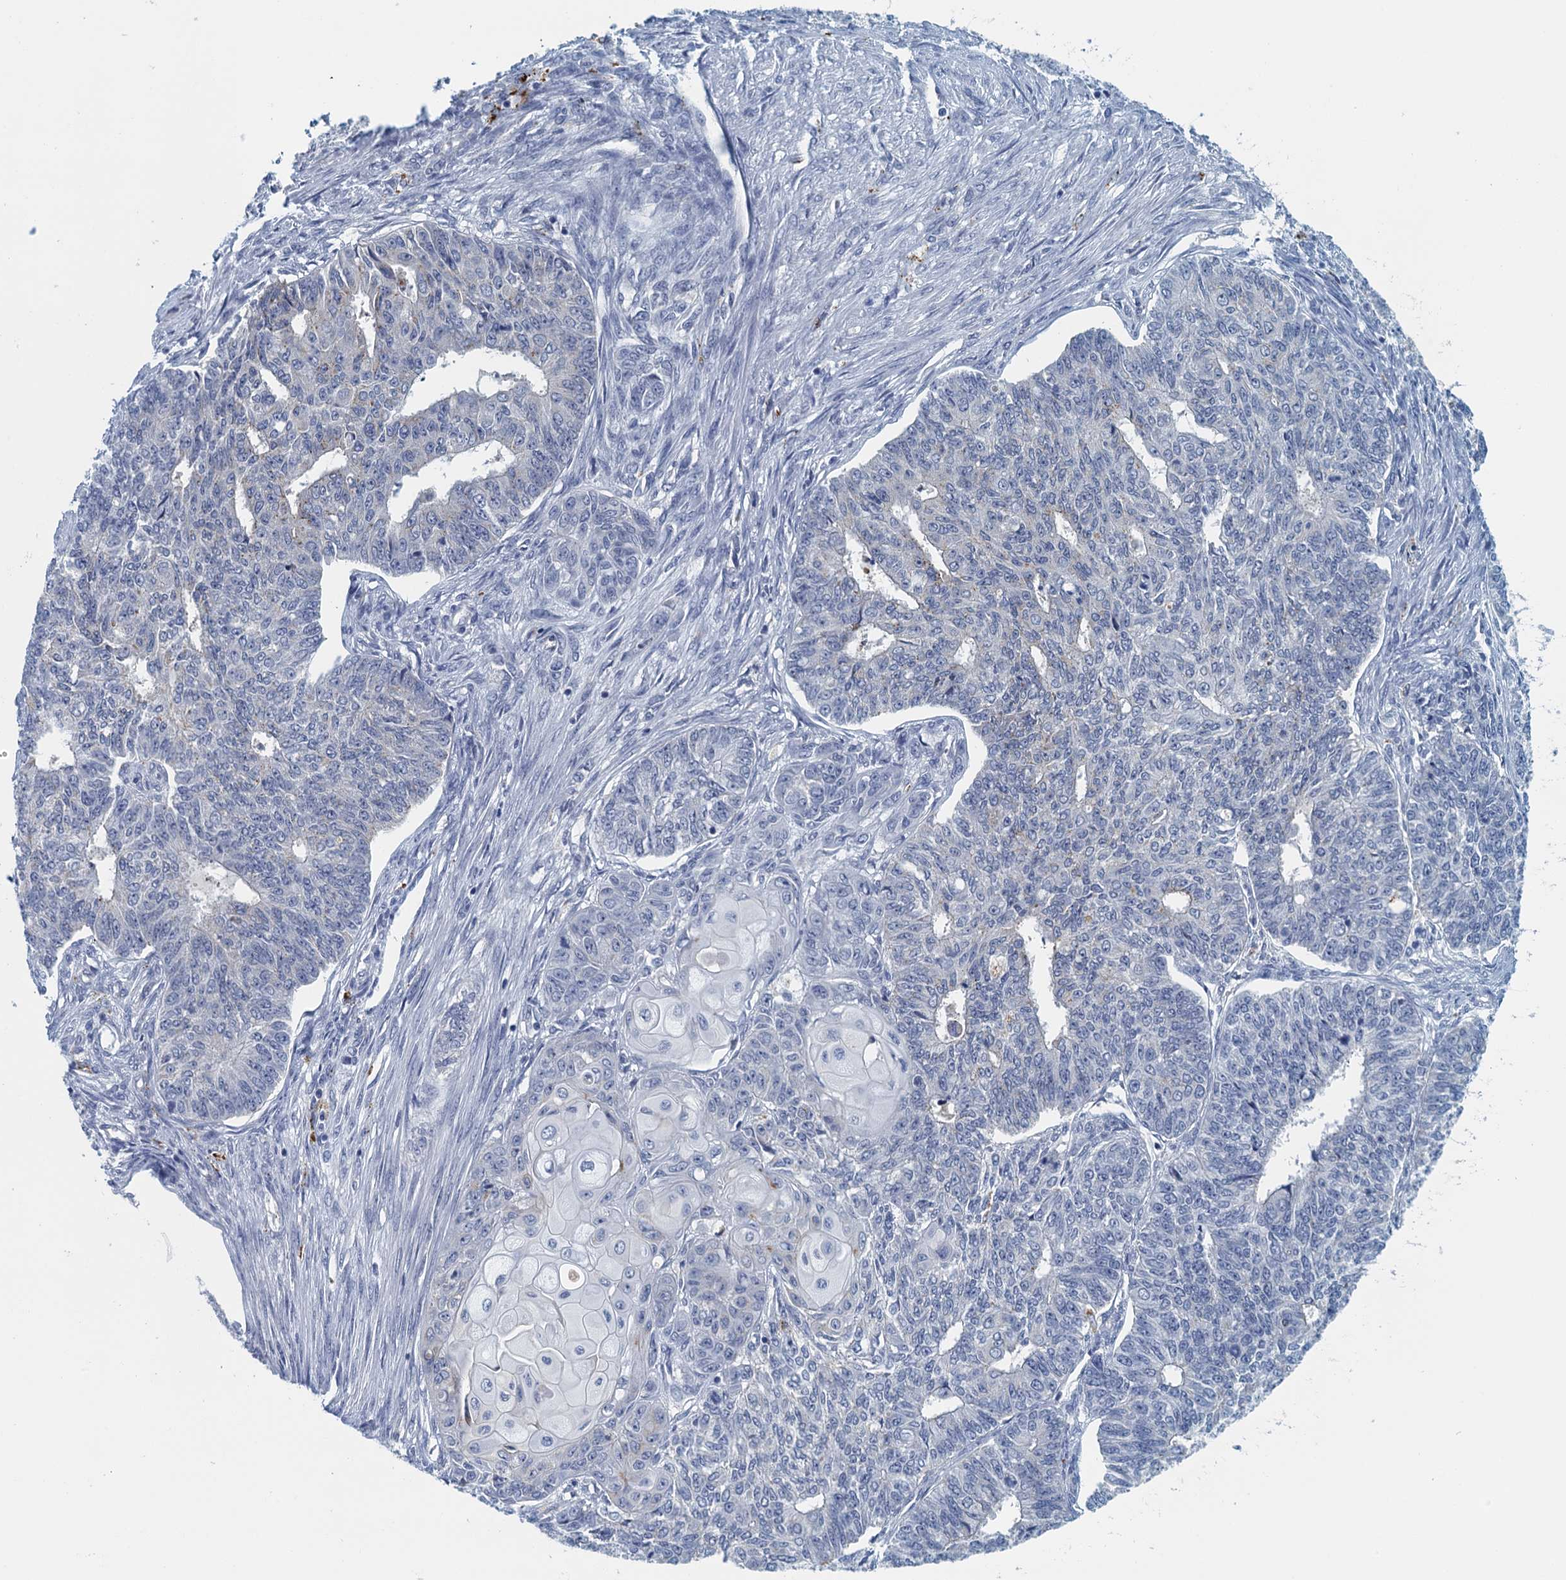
{"staining": {"intensity": "negative", "quantity": "none", "location": "none"}, "tissue": "endometrial cancer", "cell_type": "Tumor cells", "image_type": "cancer", "snomed": [{"axis": "morphology", "description": "Adenocarcinoma, NOS"}, {"axis": "topography", "description": "Endometrium"}], "caption": "Tumor cells are negative for protein expression in human adenocarcinoma (endometrial). (DAB (3,3'-diaminobenzidine) IHC visualized using brightfield microscopy, high magnification).", "gene": "NUBP2", "patient": {"sex": "female", "age": 32}}